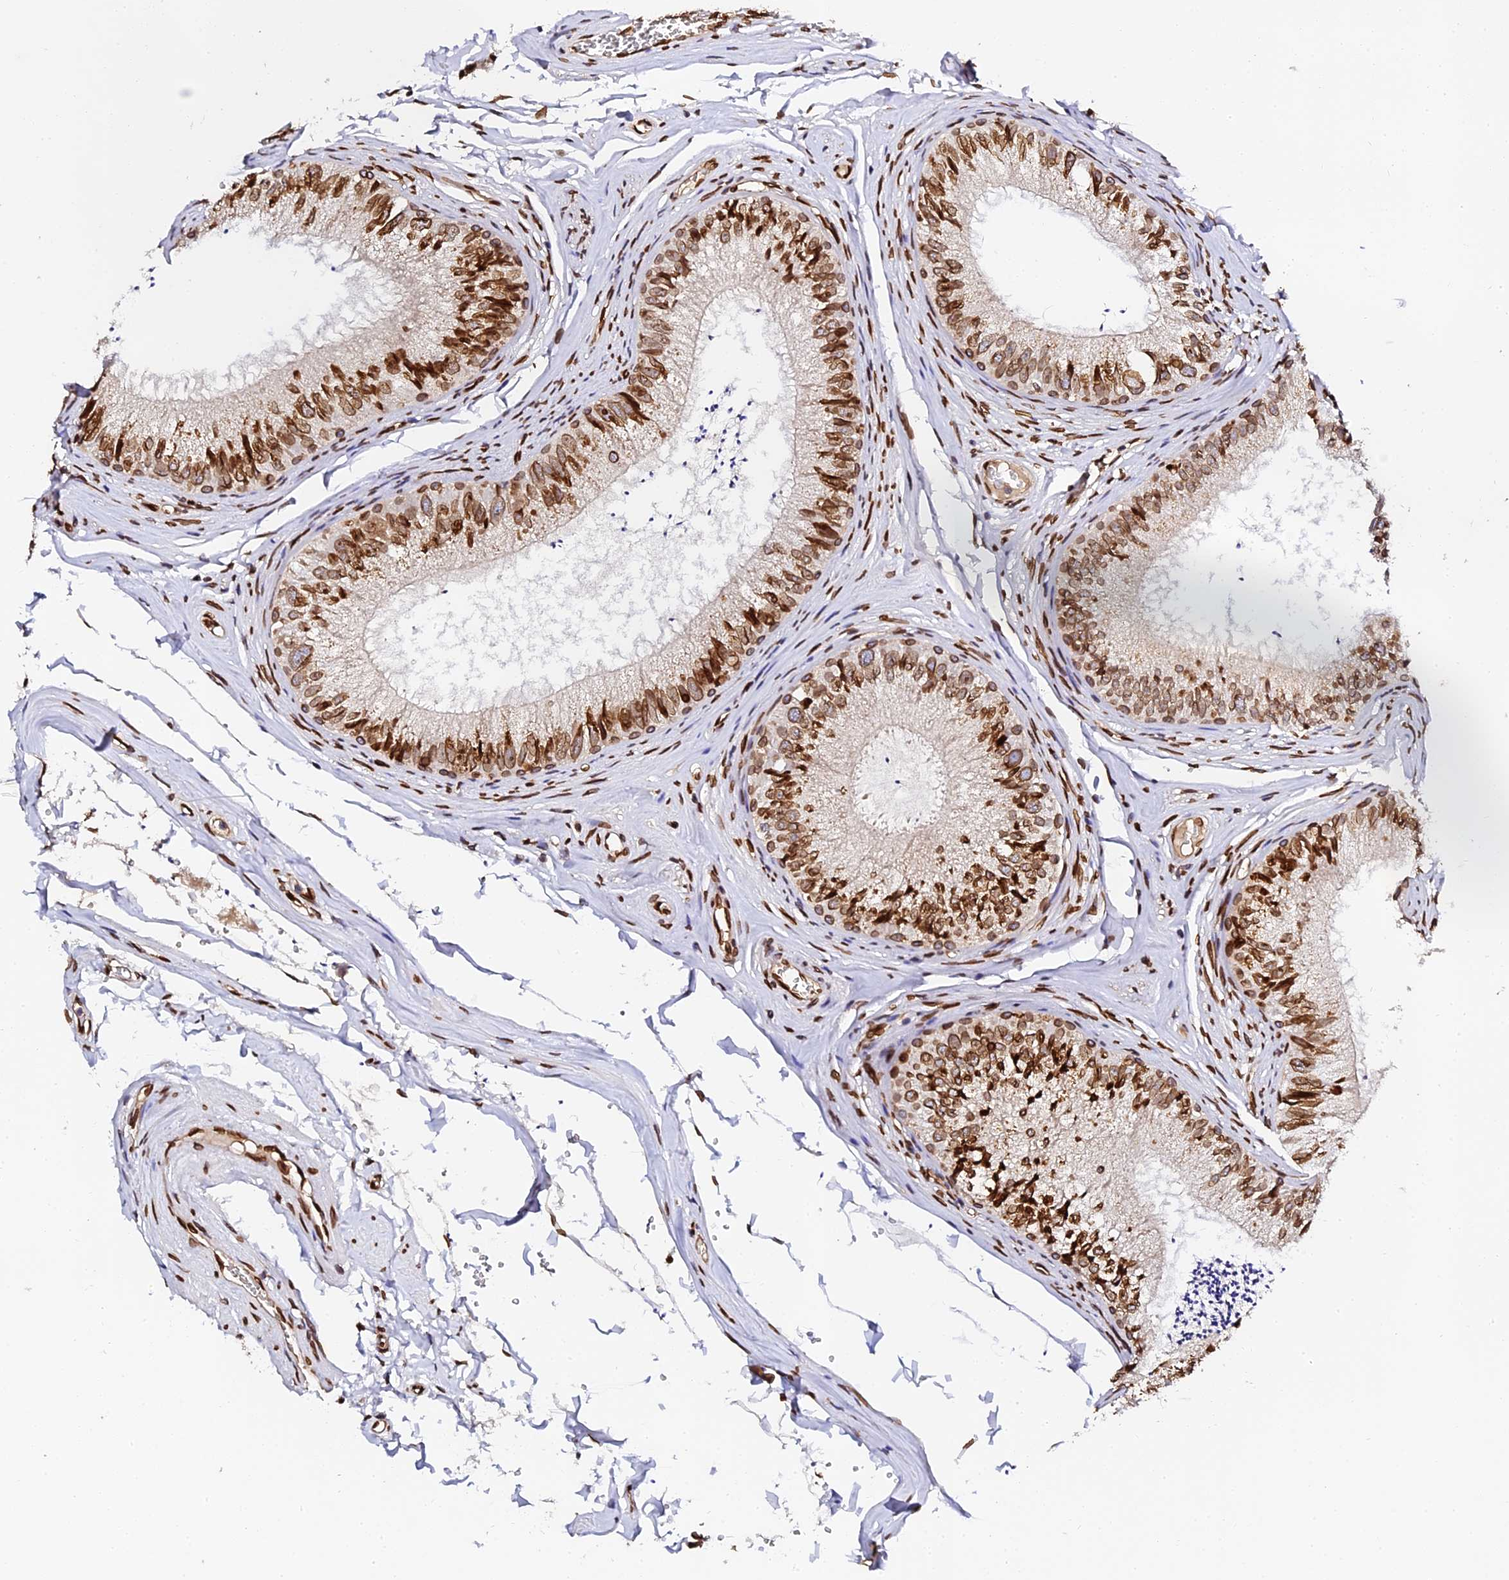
{"staining": {"intensity": "strong", "quantity": ">75%", "location": "cytoplasmic/membranous,nuclear"}, "tissue": "epididymis", "cell_type": "Glandular cells", "image_type": "normal", "snomed": [{"axis": "morphology", "description": "Normal tissue, NOS"}, {"axis": "topography", "description": "Epididymis"}], "caption": "DAB (3,3'-diaminobenzidine) immunohistochemical staining of unremarkable human epididymis exhibits strong cytoplasmic/membranous,nuclear protein staining in about >75% of glandular cells.", "gene": "ANAPC5", "patient": {"sex": "male", "age": 79}}